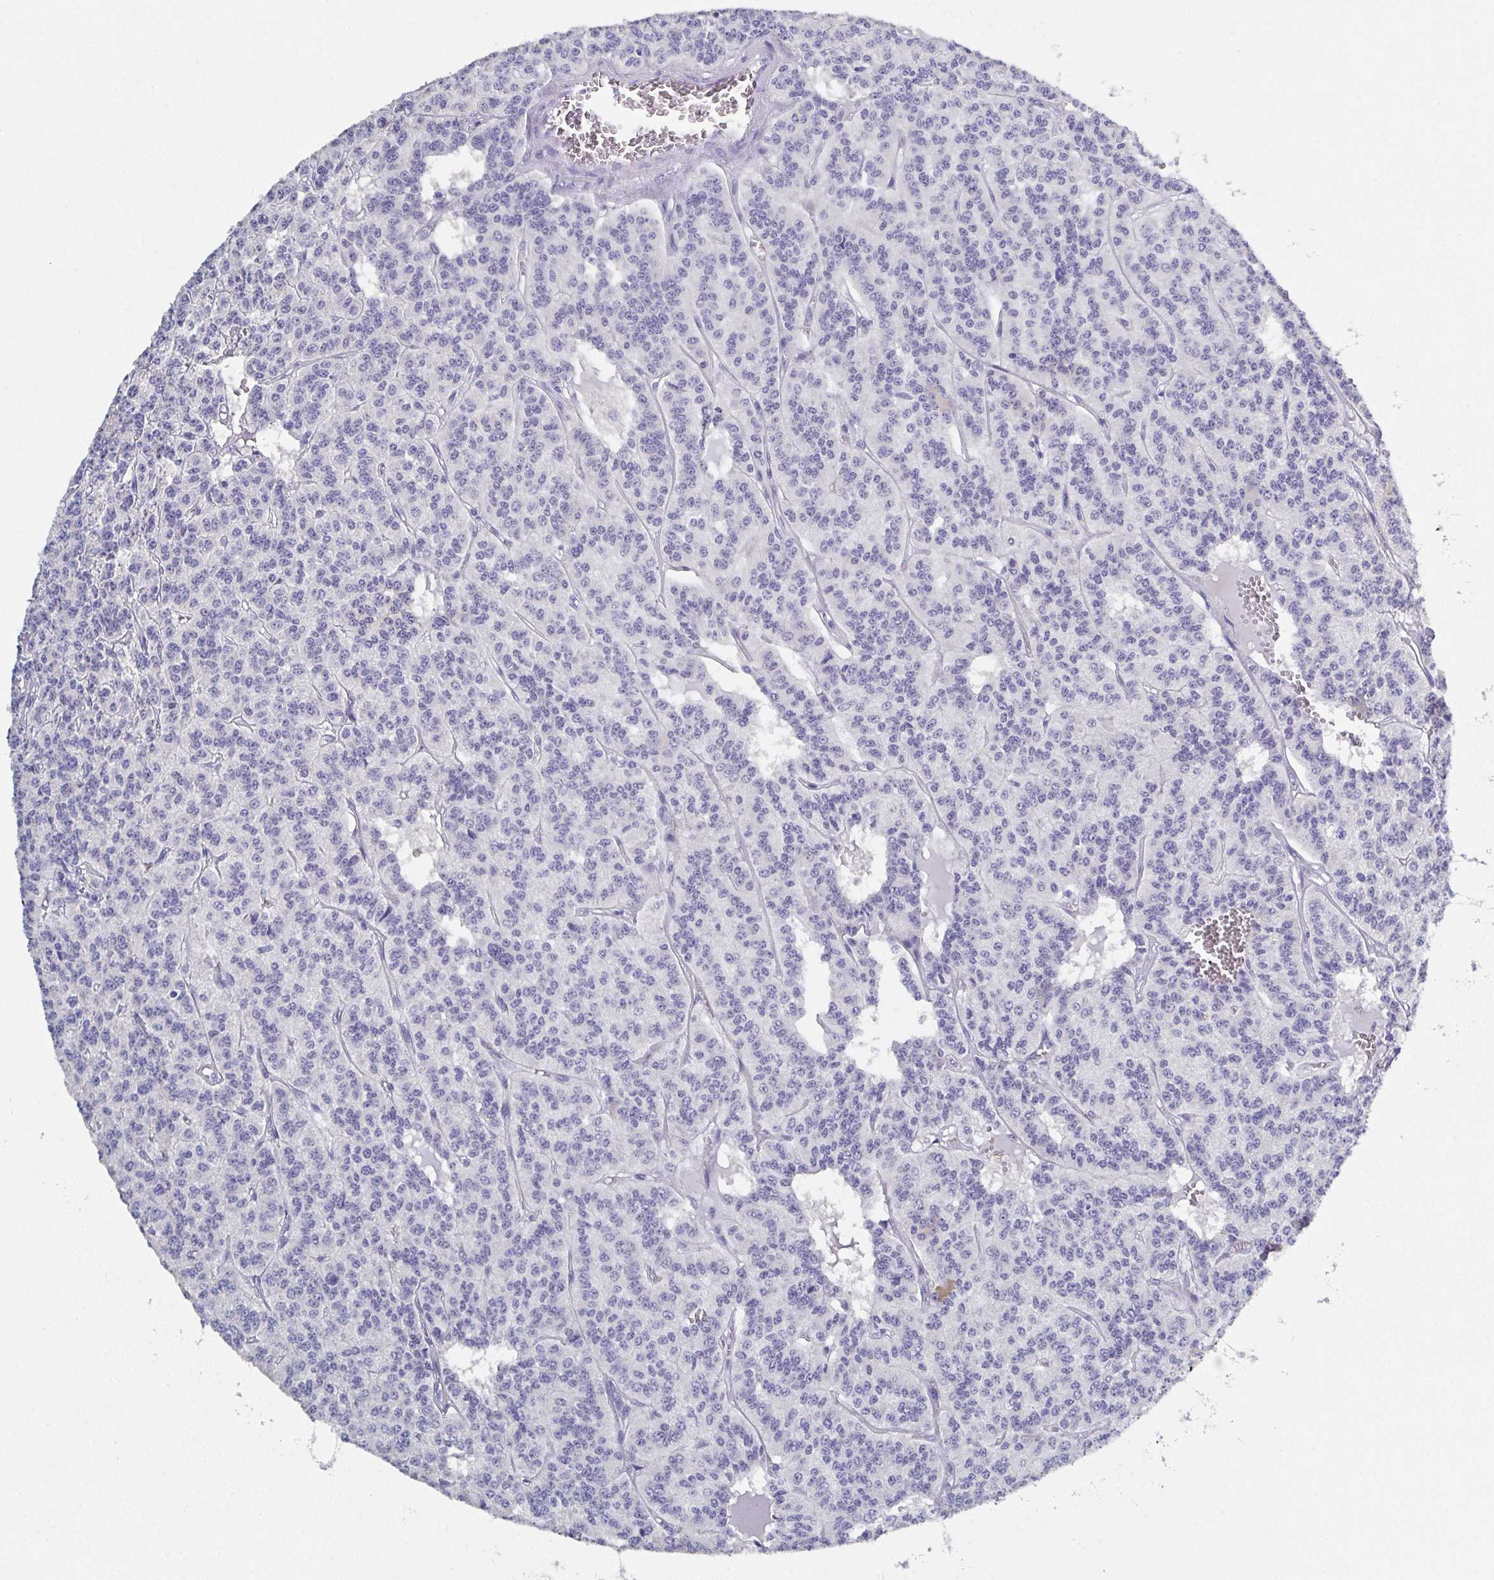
{"staining": {"intensity": "negative", "quantity": "none", "location": "none"}, "tissue": "carcinoid", "cell_type": "Tumor cells", "image_type": "cancer", "snomed": [{"axis": "morphology", "description": "Carcinoid, malignant, NOS"}, {"axis": "topography", "description": "Lung"}], "caption": "Immunohistochemistry of carcinoid shows no staining in tumor cells. (Brightfield microscopy of DAB (3,3'-diaminobenzidine) IHC at high magnification).", "gene": "SSC4D", "patient": {"sex": "female", "age": 71}}